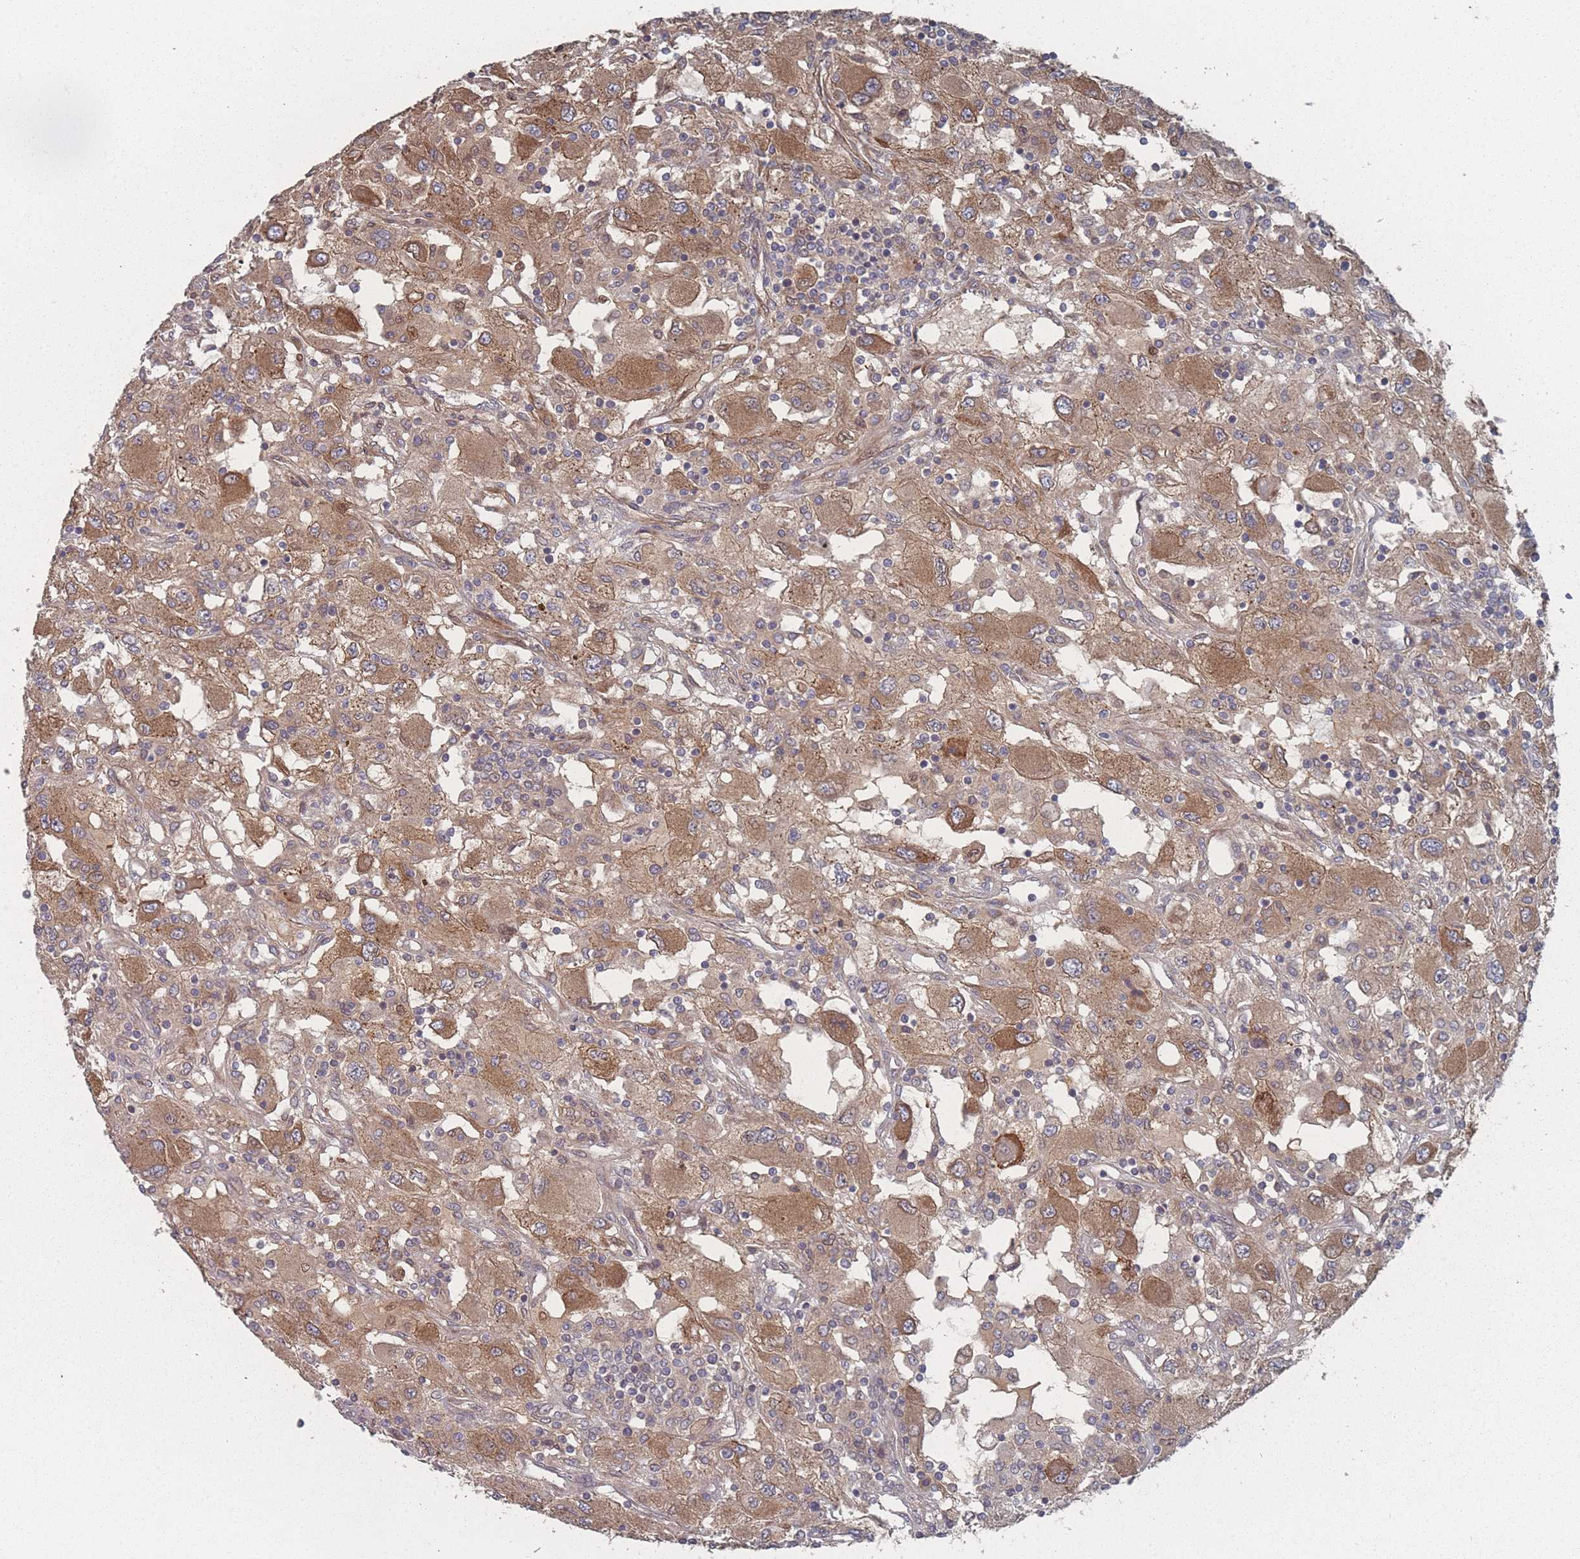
{"staining": {"intensity": "moderate", "quantity": ">75%", "location": "cytoplasmic/membranous,nuclear"}, "tissue": "renal cancer", "cell_type": "Tumor cells", "image_type": "cancer", "snomed": [{"axis": "morphology", "description": "Adenocarcinoma, NOS"}, {"axis": "topography", "description": "Kidney"}], "caption": "Immunohistochemistry image of neoplastic tissue: human renal adenocarcinoma stained using IHC exhibits medium levels of moderate protein expression localized specifically in the cytoplasmic/membranous and nuclear of tumor cells, appearing as a cytoplasmic/membranous and nuclear brown color.", "gene": "TBC1D25", "patient": {"sex": "female", "age": 67}}